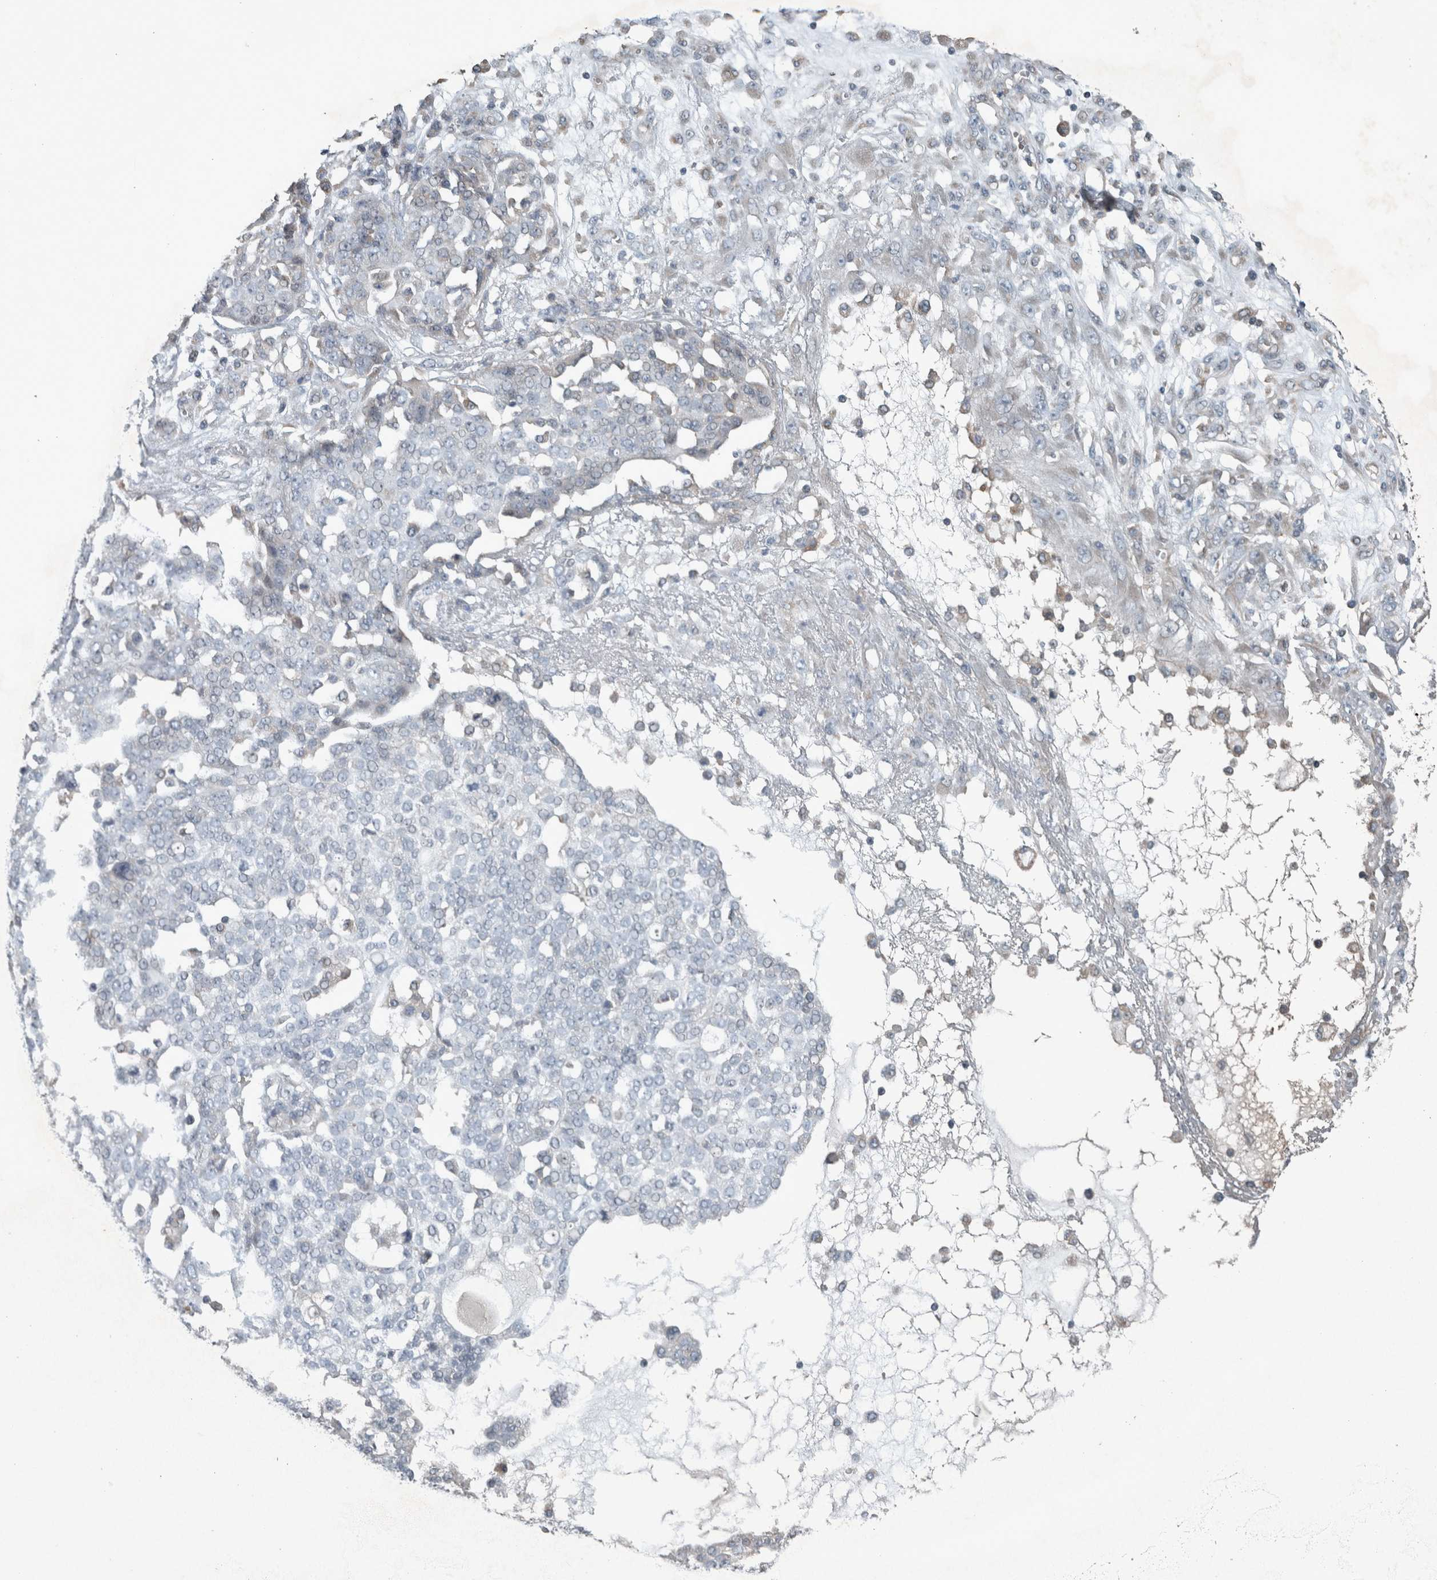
{"staining": {"intensity": "negative", "quantity": "none", "location": "none"}, "tissue": "ovarian cancer", "cell_type": "Tumor cells", "image_type": "cancer", "snomed": [{"axis": "morphology", "description": "Cystadenocarcinoma, serous, NOS"}, {"axis": "topography", "description": "Soft tissue"}, {"axis": "topography", "description": "Ovary"}], "caption": "The IHC photomicrograph has no significant staining in tumor cells of ovarian cancer (serous cystadenocarcinoma) tissue.", "gene": "JADE2", "patient": {"sex": "female", "age": 57}}